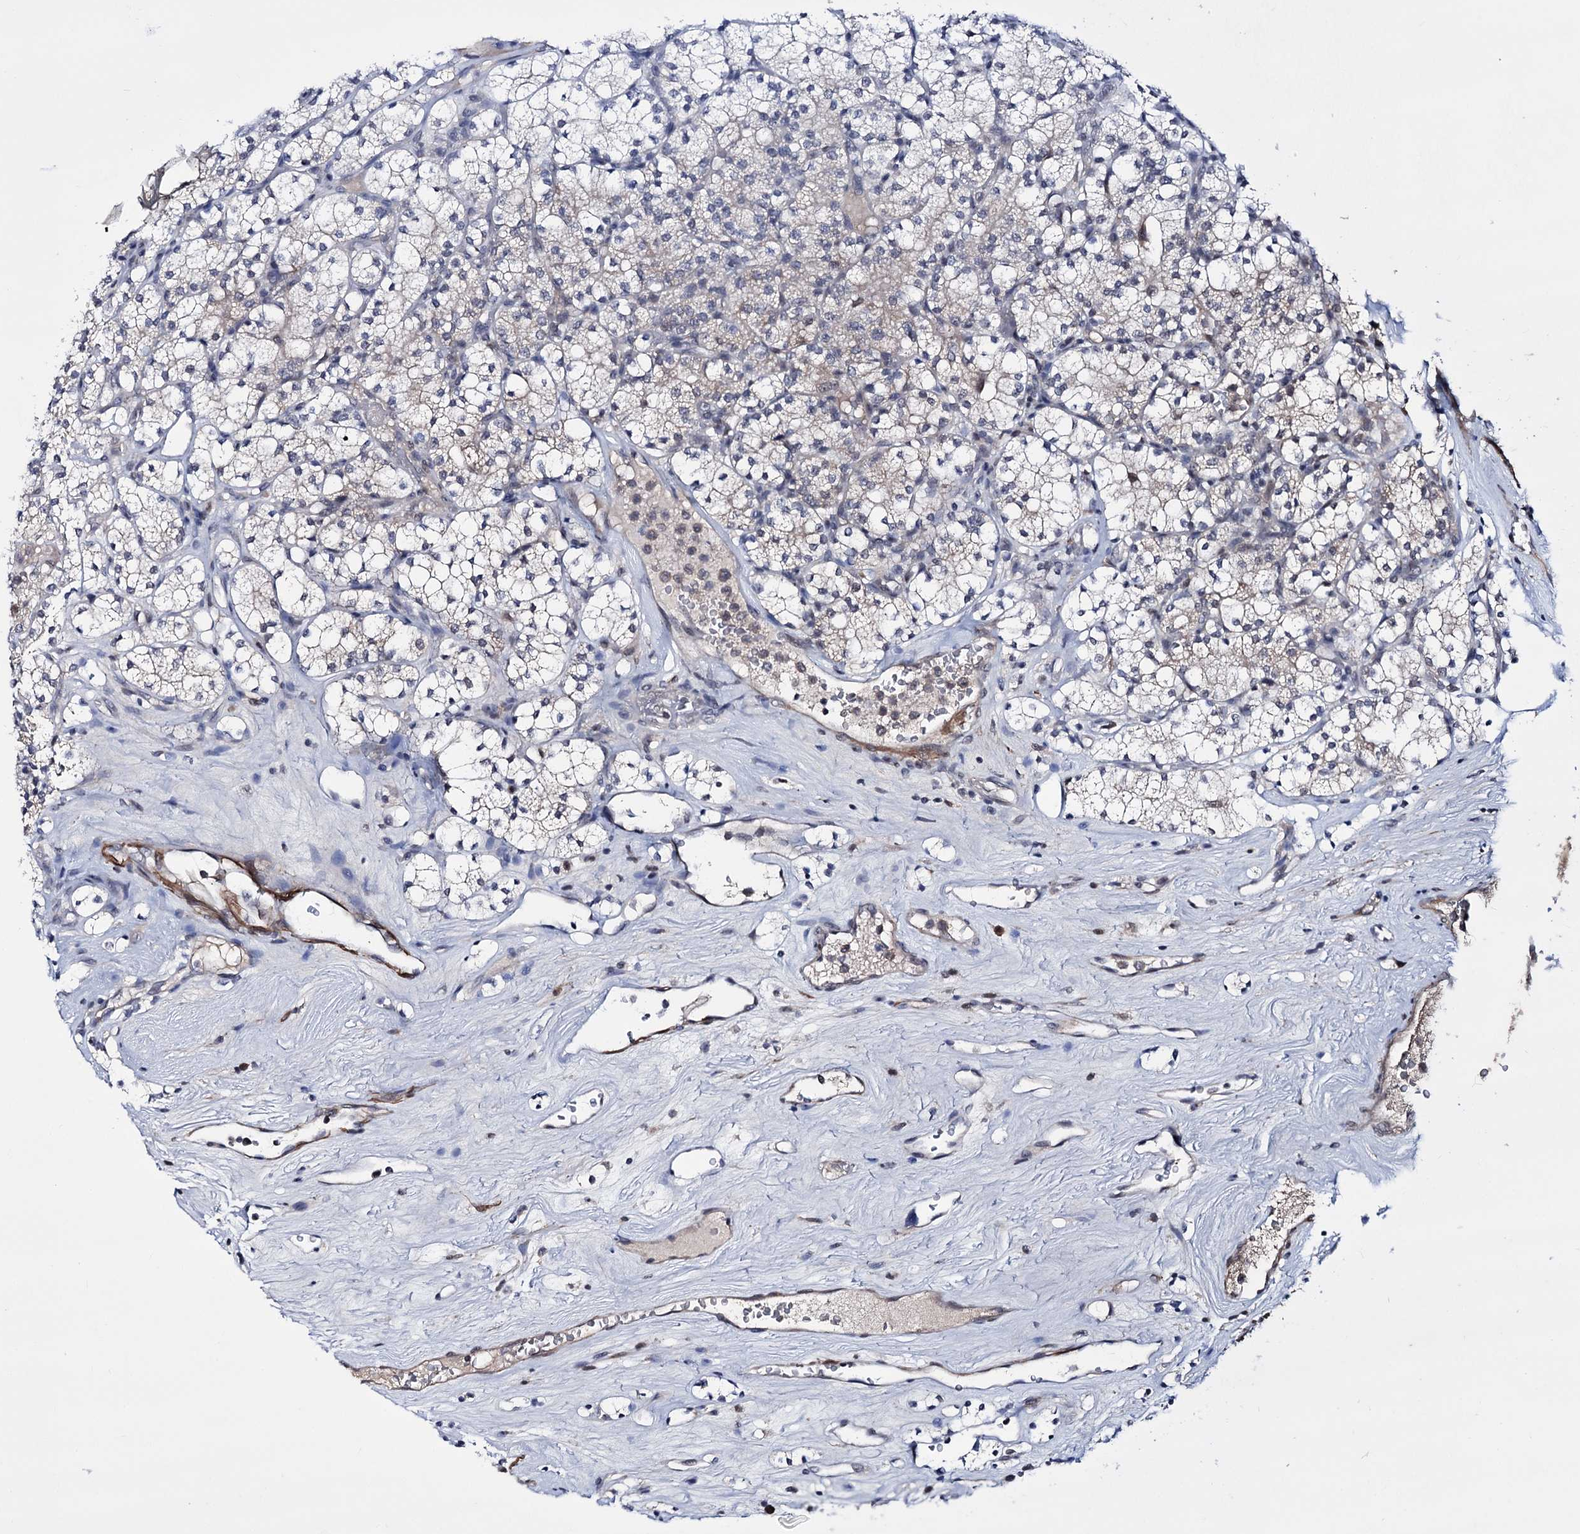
{"staining": {"intensity": "negative", "quantity": "none", "location": "none"}, "tissue": "renal cancer", "cell_type": "Tumor cells", "image_type": "cancer", "snomed": [{"axis": "morphology", "description": "Adenocarcinoma, NOS"}, {"axis": "topography", "description": "Kidney"}], "caption": "Immunohistochemical staining of renal cancer reveals no significant staining in tumor cells.", "gene": "PPRC1", "patient": {"sex": "male", "age": 77}}